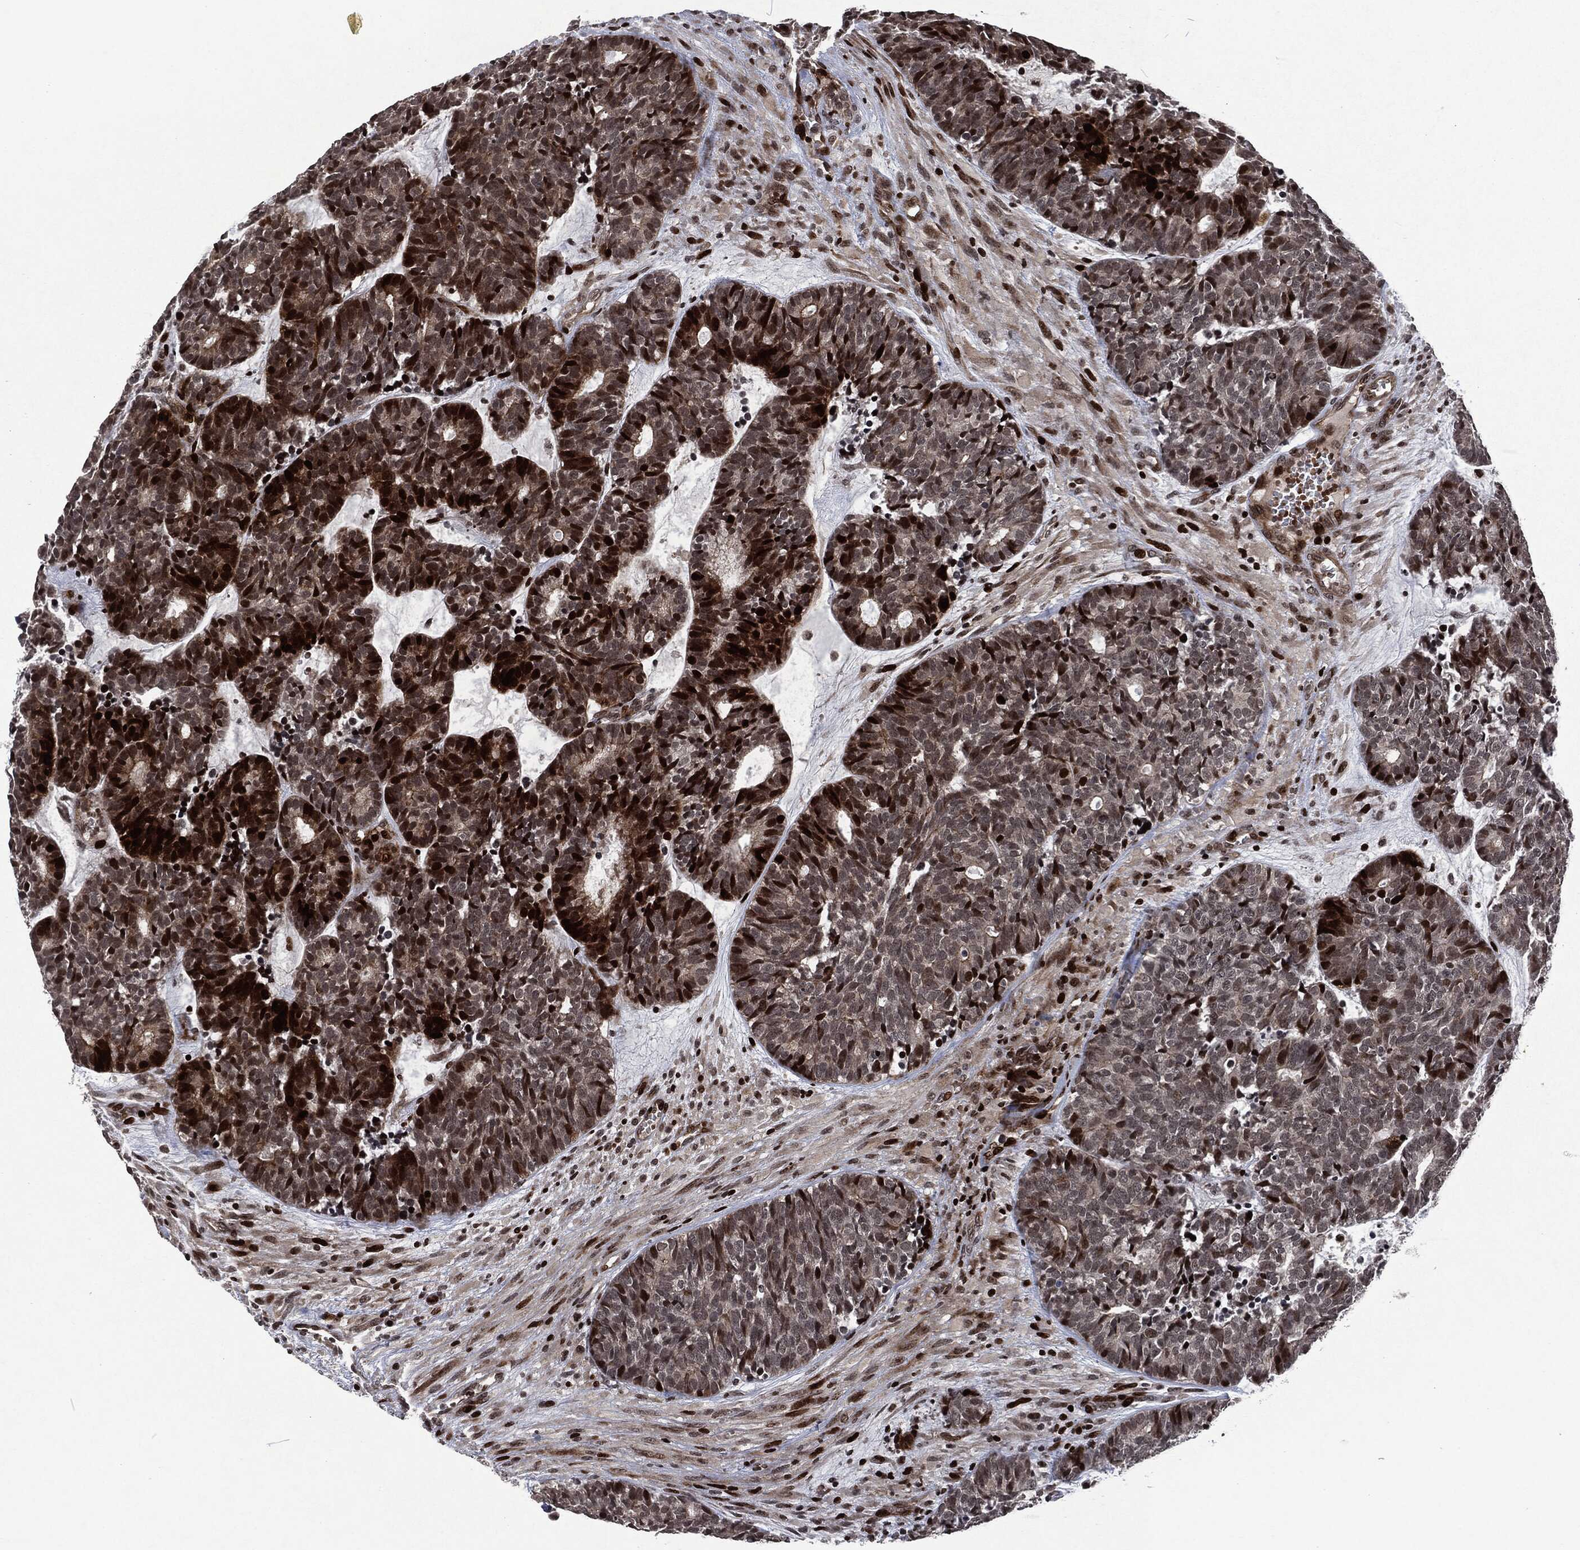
{"staining": {"intensity": "strong", "quantity": "25%-75%", "location": "nuclear"}, "tissue": "head and neck cancer", "cell_type": "Tumor cells", "image_type": "cancer", "snomed": [{"axis": "morphology", "description": "Adenocarcinoma, NOS"}, {"axis": "topography", "description": "Head-Neck"}], "caption": "Approximately 25%-75% of tumor cells in human head and neck adenocarcinoma show strong nuclear protein staining as visualized by brown immunohistochemical staining.", "gene": "EGFR", "patient": {"sex": "female", "age": 81}}